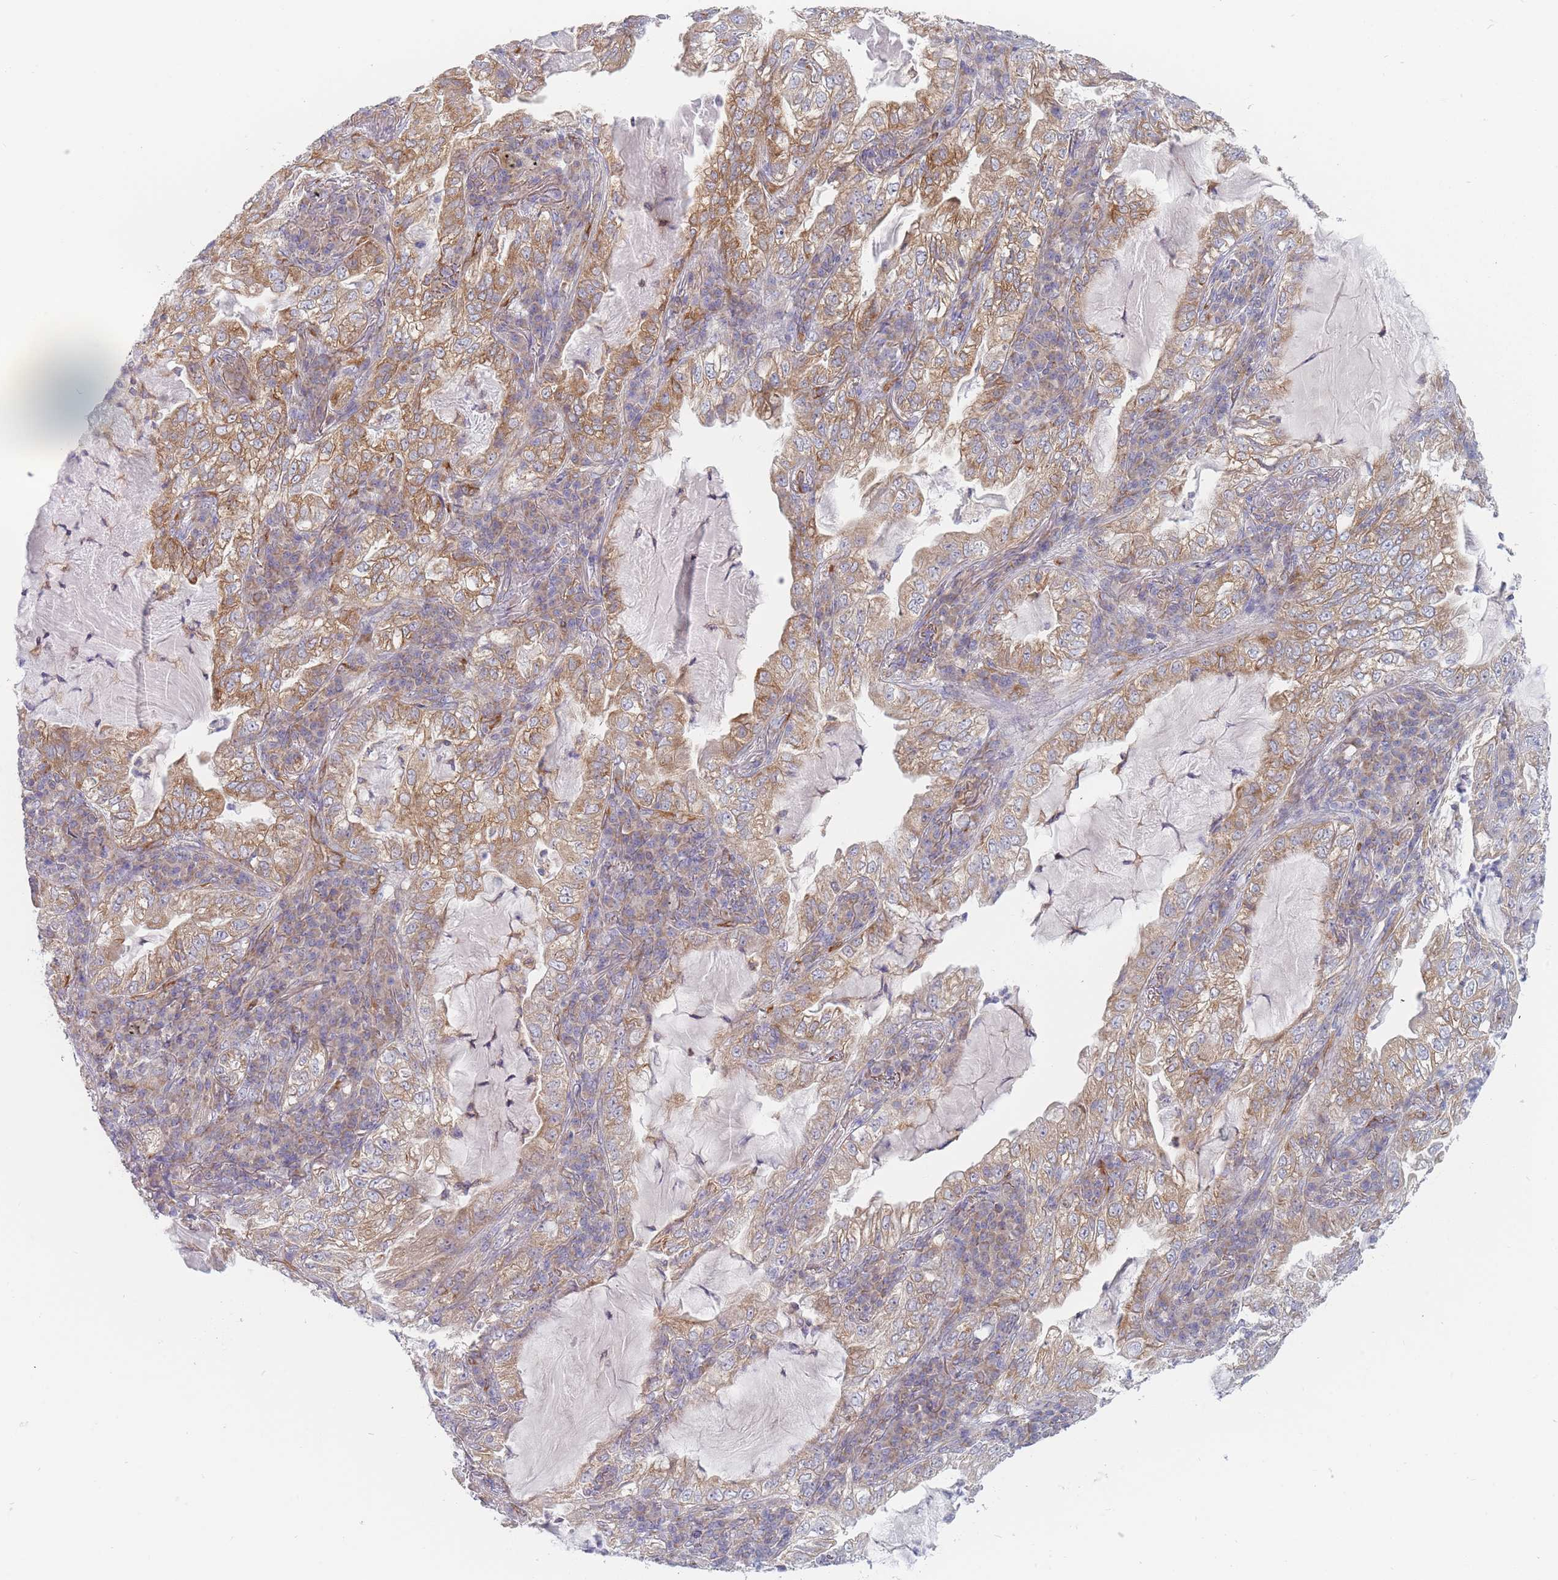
{"staining": {"intensity": "moderate", "quantity": ">75%", "location": "cytoplasmic/membranous"}, "tissue": "lung cancer", "cell_type": "Tumor cells", "image_type": "cancer", "snomed": [{"axis": "morphology", "description": "Adenocarcinoma, NOS"}, {"axis": "topography", "description": "Lung"}], "caption": "This photomicrograph demonstrates IHC staining of human lung cancer, with medium moderate cytoplasmic/membranous expression in approximately >75% of tumor cells.", "gene": "MAP1S", "patient": {"sex": "female", "age": 73}}